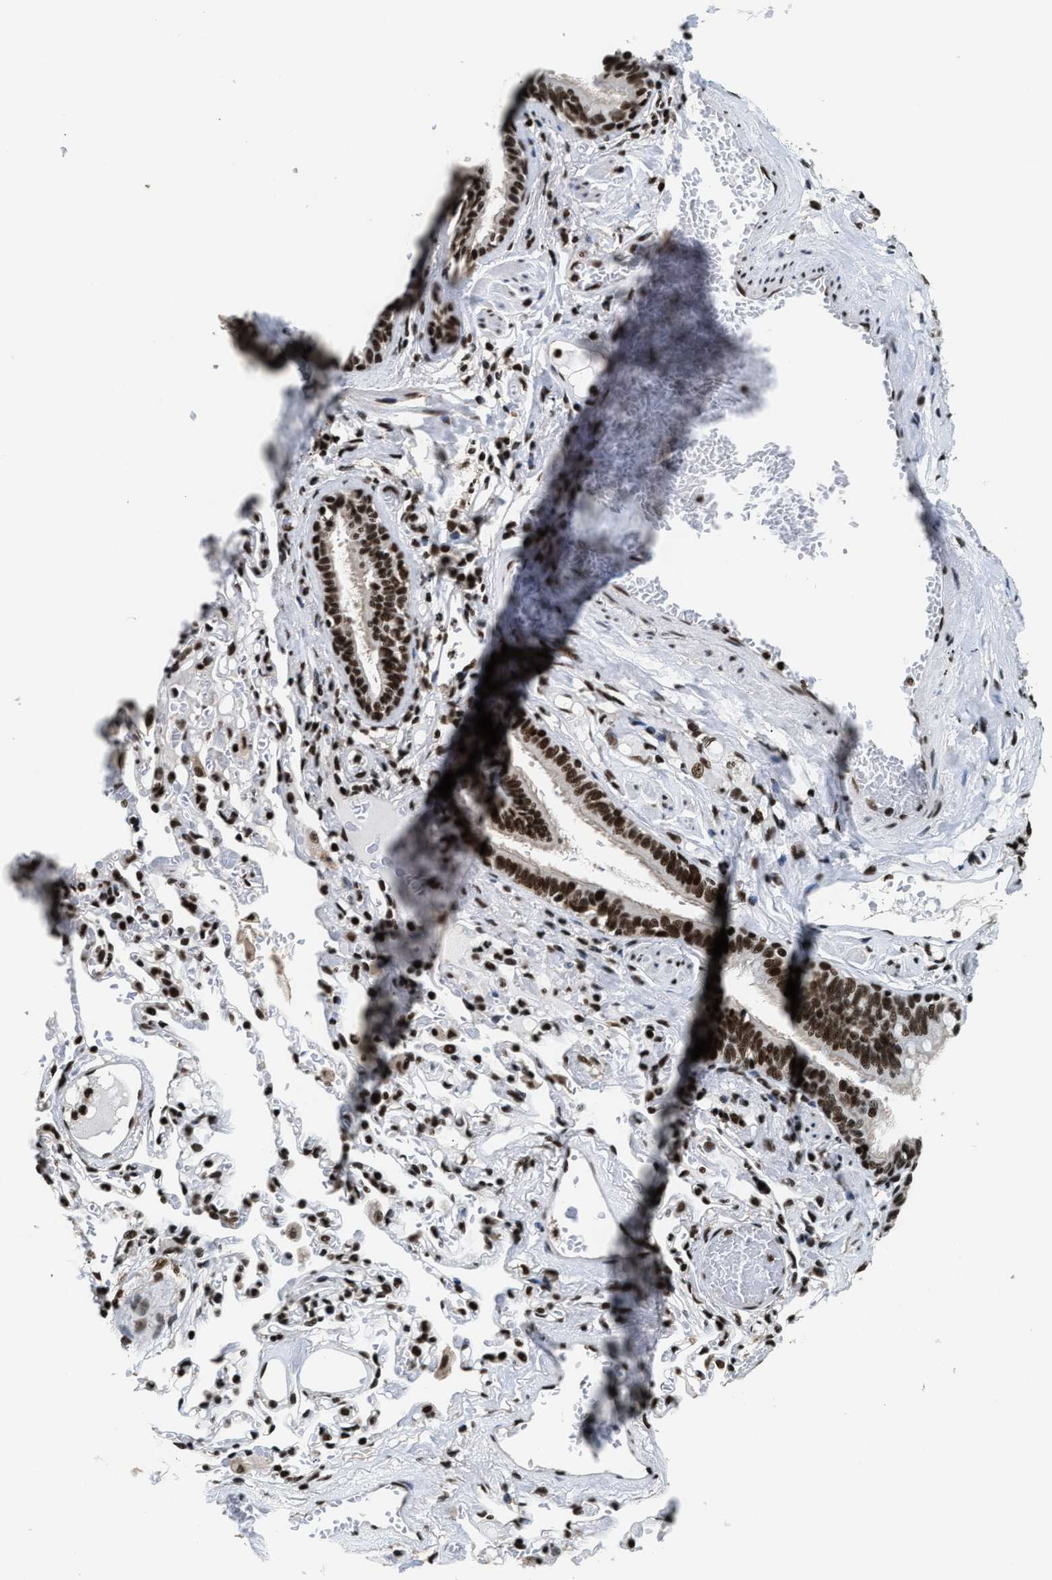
{"staining": {"intensity": "strong", "quantity": ">75%", "location": "nuclear"}, "tissue": "bronchus", "cell_type": "Respiratory epithelial cells", "image_type": "normal", "snomed": [{"axis": "morphology", "description": "Normal tissue, NOS"}, {"axis": "morphology", "description": "Inflammation, NOS"}, {"axis": "topography", "description": "Cartilage tissue"}, {"axis": "topography", "description": "Lung"}], "caption": "This micrograph shows unremarkable bronchus stained with immunohistochemistry (IHC) to label a protein in brown. The nuclear of respiratory epithelial cells show strong positivity for the protein. Nuclei are counter-stained blue.", "gene": "RAD21", "patient": {"sex": "male", "age": 71}}